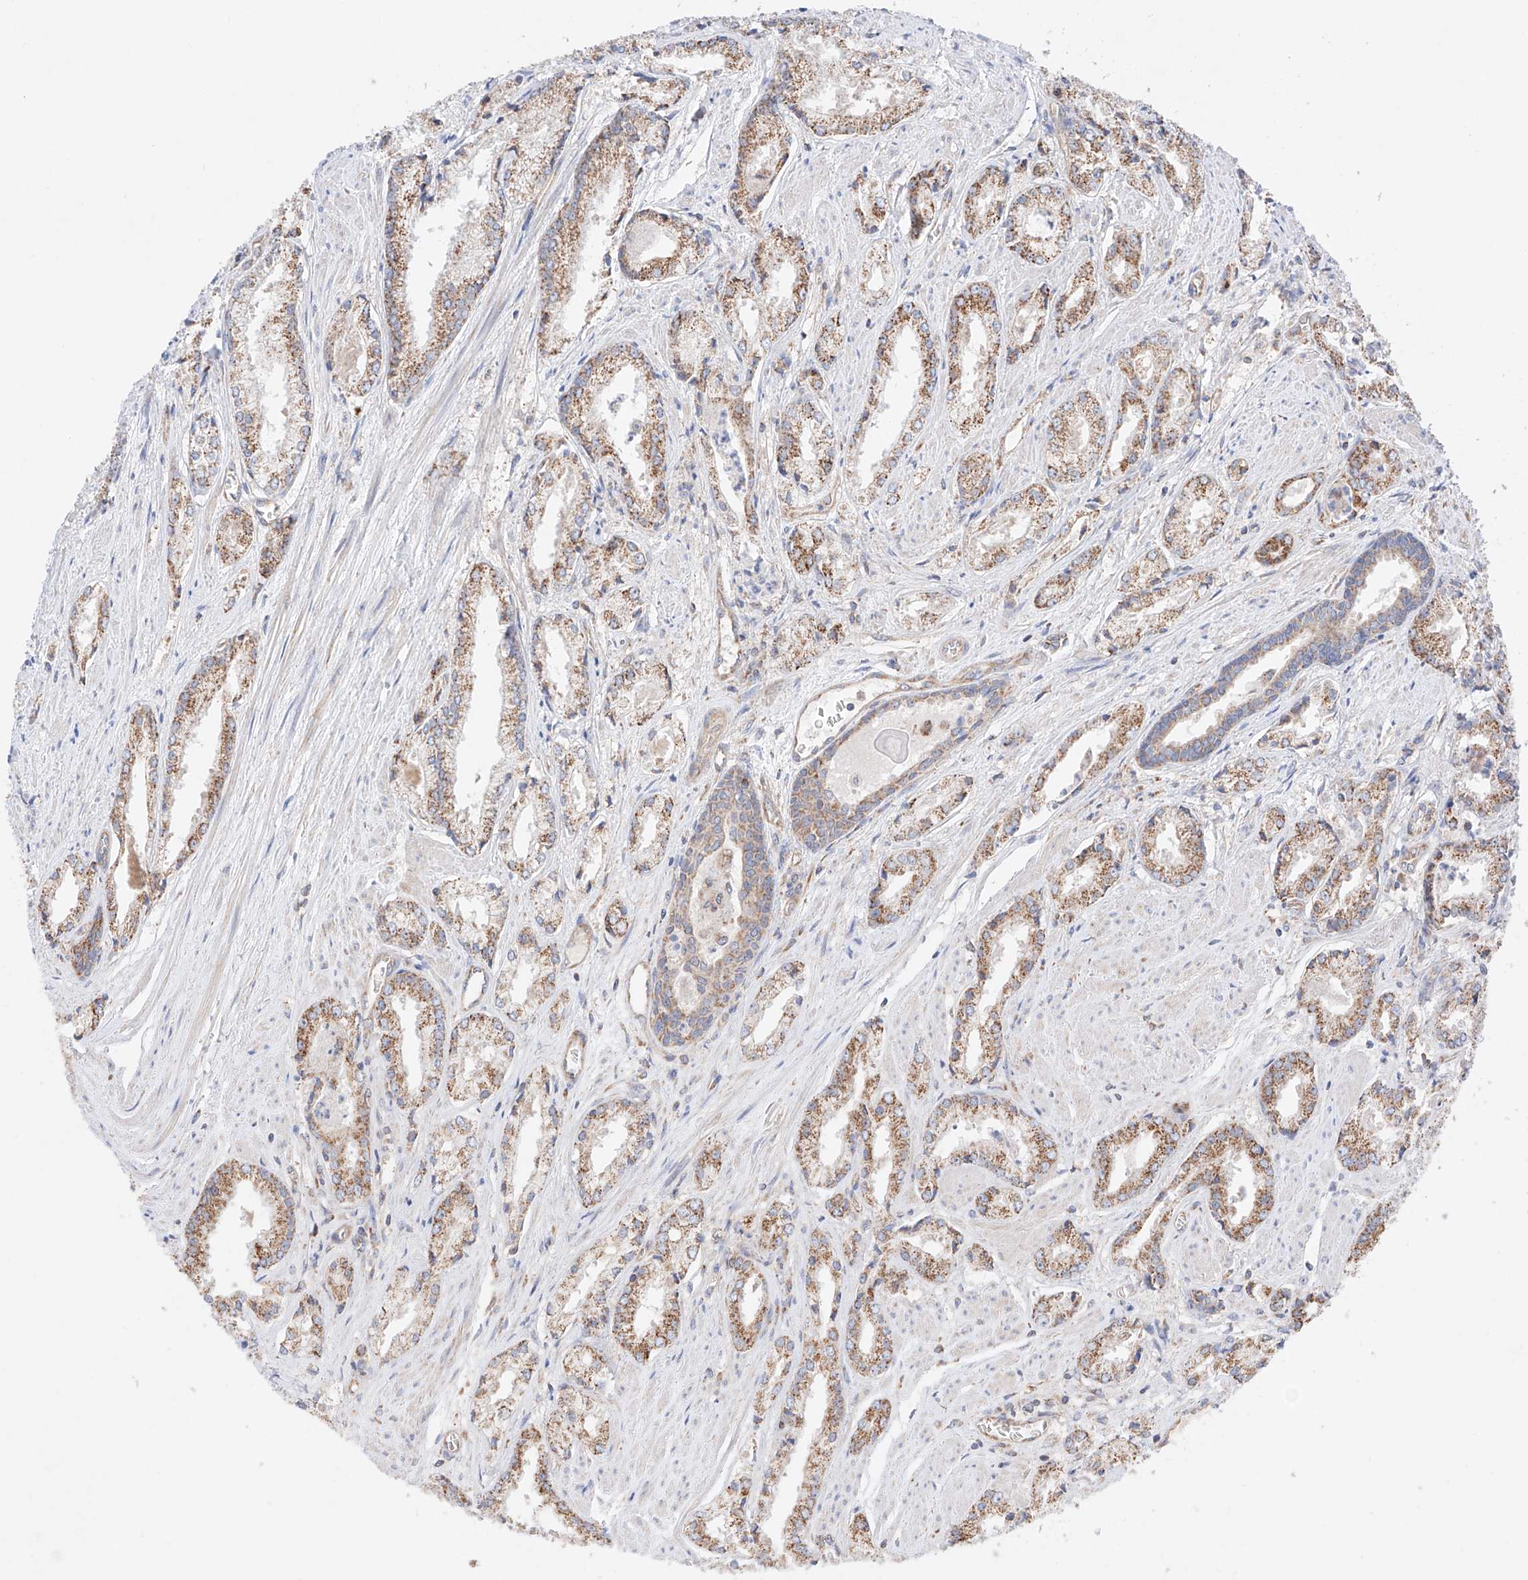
{"staining": {"intensity": "moderate", "quantity": ">75%", "location": "cytoplasmic/membranous"}, "tissue": "prostate cancer", "cell_type": "Tumor cells", "image_type": "cancer", "snomed": [{"axis": "morphology", "description": "Adenocarcinoma, Low grade"}, {"axis": "topography", "description": "Prostate"}], "caption": "This is an image of IHC staining of prostate cancer, which shows moderate staining in the cytoplasmic/membranous of tumor cells.", "gene": "KTI12", "patient": {"sex": "male", "age": 54}}